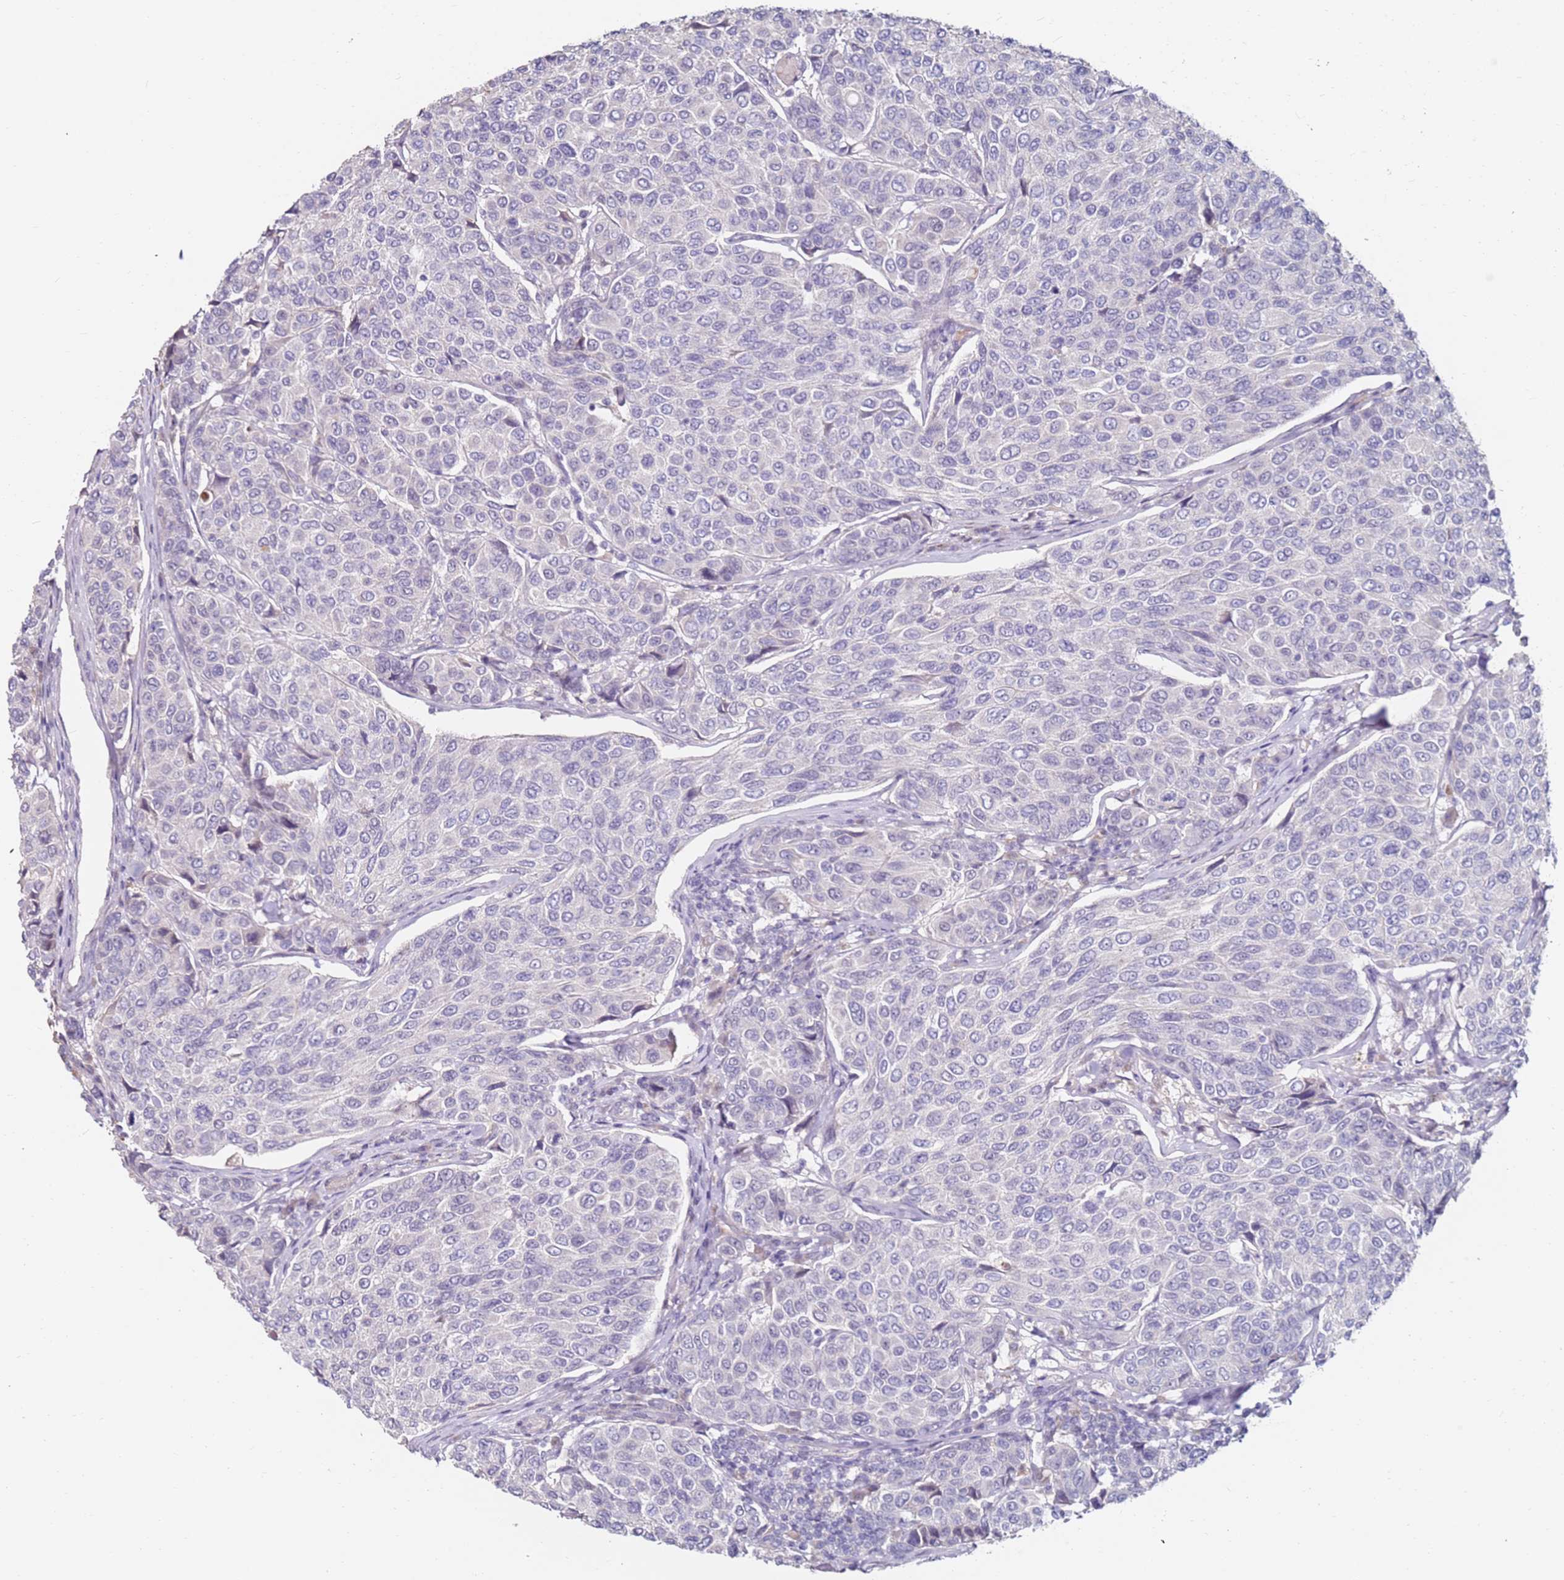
{"staining": {"intensity": "negative", "quantity": "none", "location": "none"}, "tissue": "breast cancer", "cell_type": "Tumor cells", "image_type": "cancer", "snomed": [{"axis": "morphology", "description": "Duct carcinoma"}, {"axis": "topography", "description": "Breast"}], "caption": "High magnification brightfield microscopy of breast cancer stained with DAB (3,3'-diaminobenzidine) (brown) and counterstained with hematoxylin (blue): tumor cells show no significant staining. (Stains: DAB IHC with hematoxylin counter stain, Microscopy: brightfield microscopy at high magnification).", "gene": "RARS2", "patient": {"sex": "female", "age": 55}}